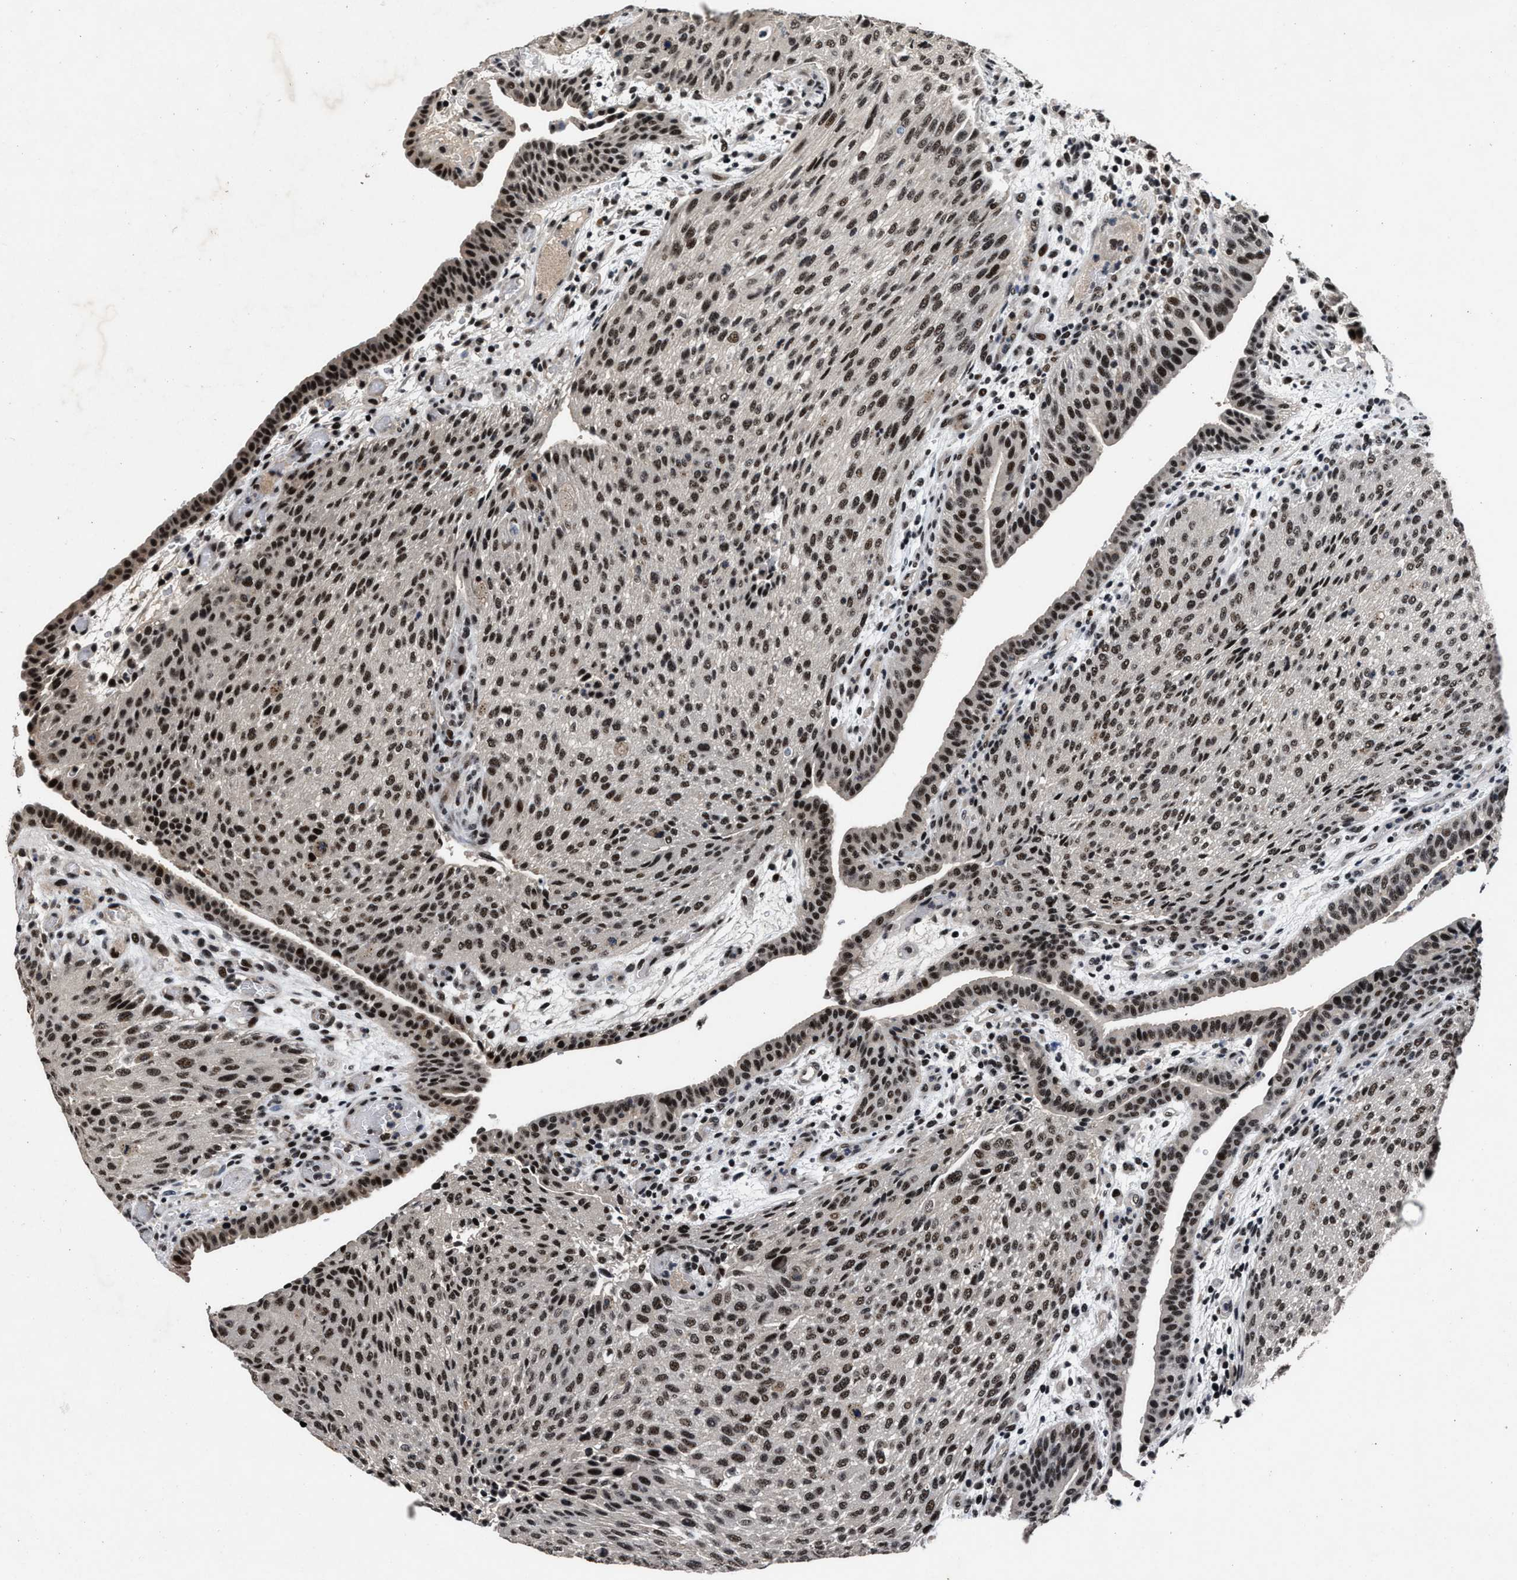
{"staining": {"intensity": "moderate", "quantity": ">75%", "location": "nuclear"}, "tissue": "urothelial cancer", "cell_type": "Tumor cells", "image_type": "cancer", "snomed": [{"axis": "morphology", "description": "Urothelial carcinoma, Low grade"}, {"axis": "morphology", "description": "Urothelial carcinoma, High grade"}, {"axis": "topography", "description": "Urinary bladder"}], "caption": "This is a micrograph of immunohistochemistry staining of urothelial cancer, which shows moderate staining in the nuclear of tumor cells.", "gene": "ZNF233", "patient": {"sex": "male", "age": 35}}